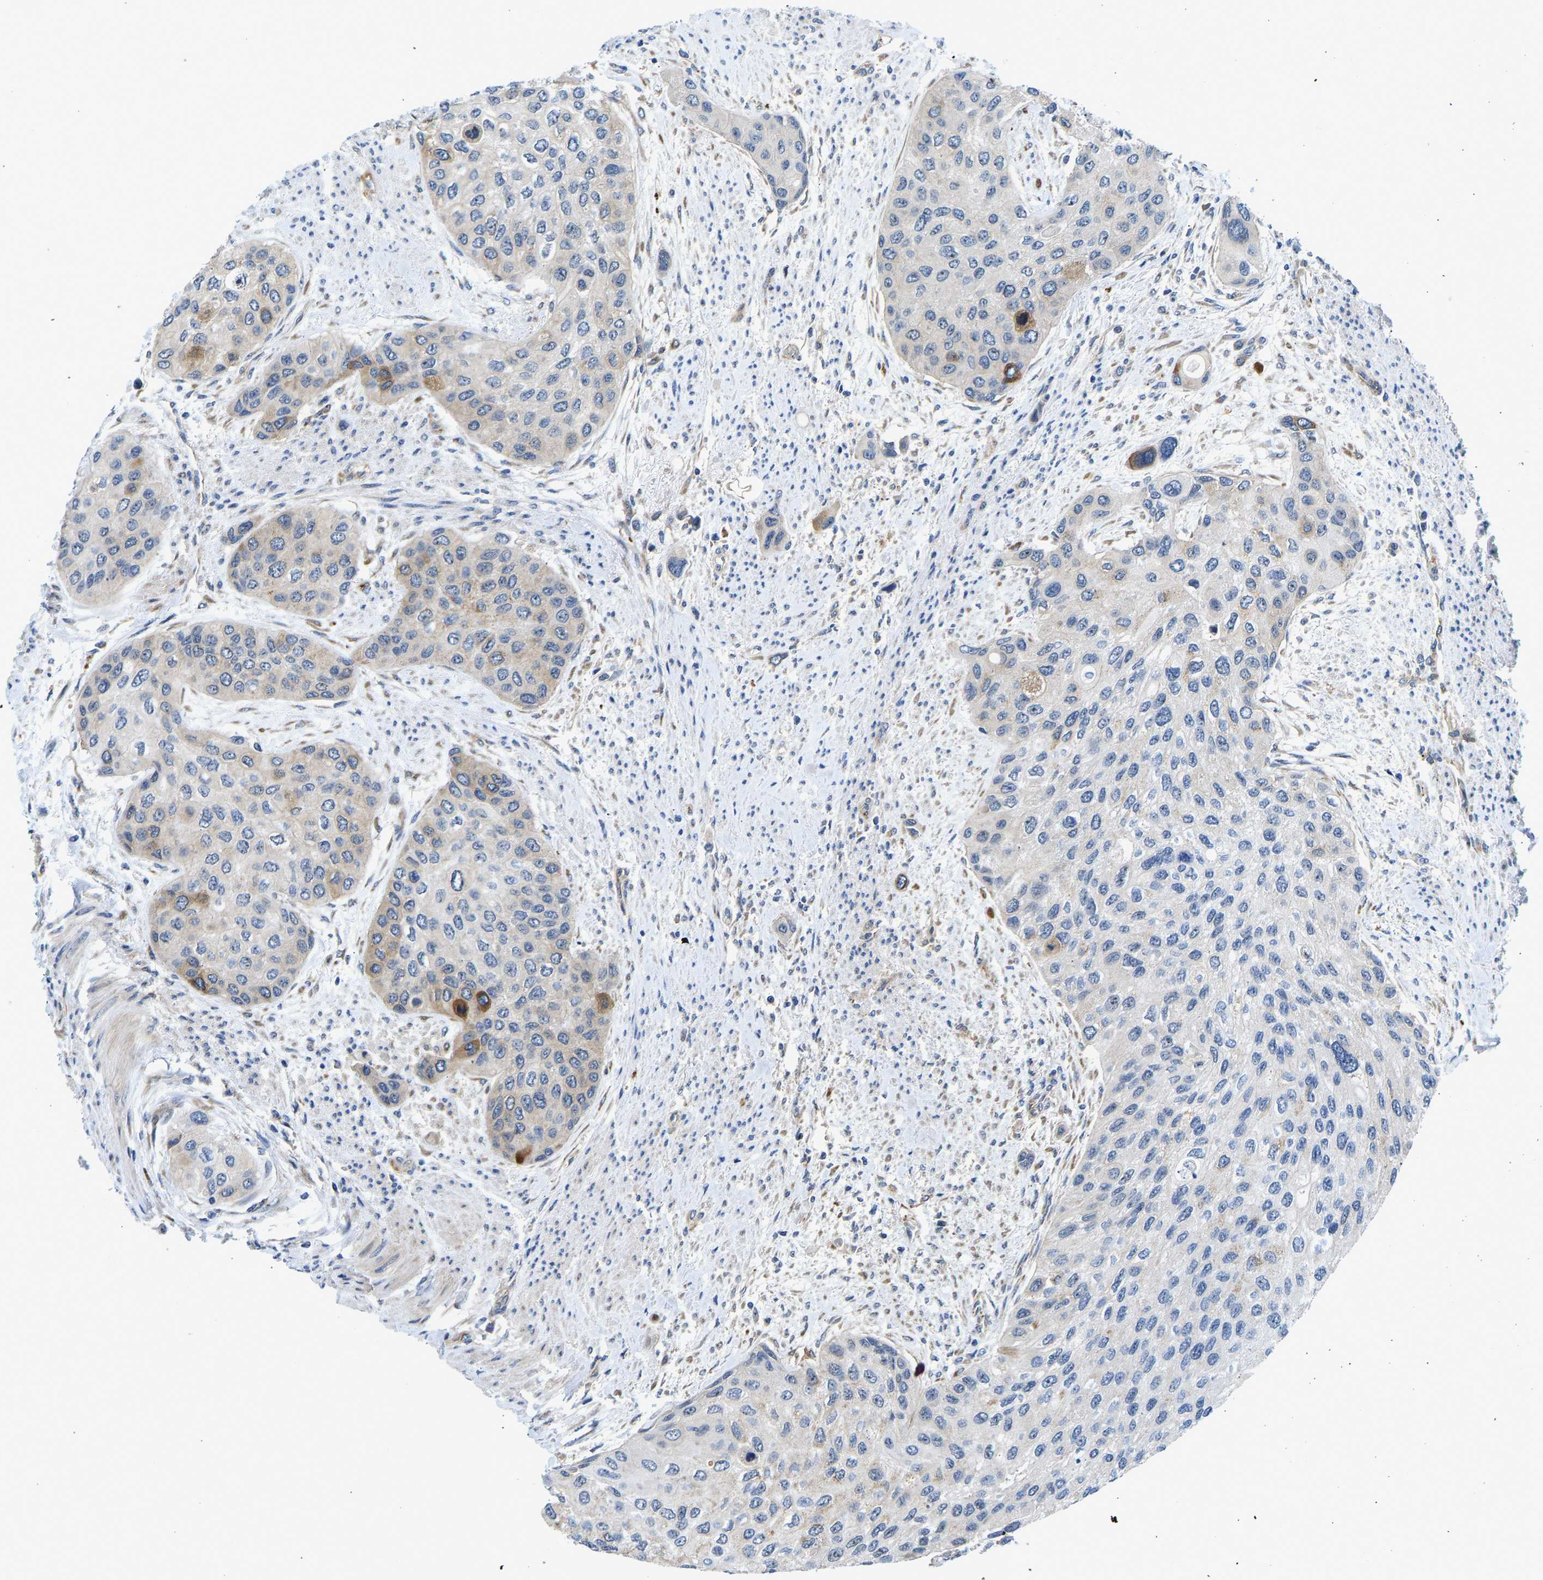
{"staining": {"intensity": "moderate", "quantity": "<25%", "location": "cytoplasmic/membranous"}, "tissue": "urothelial cancer", "cell_type": "Tumor cells", "image_type": "cancer", "snomed": [{"axis": "morphology", "description": "Urothelial carcinoma, High grade"}, {"axis": "topography", "description": "Urinary bladder"}], "caption": "Tumor cells show moderate cytoplasmic/membranous positivity in approximately <25% of cells in urothelial cancer.", "gene": "RESF1", "patient": {"sex": "female", "age": 56}}